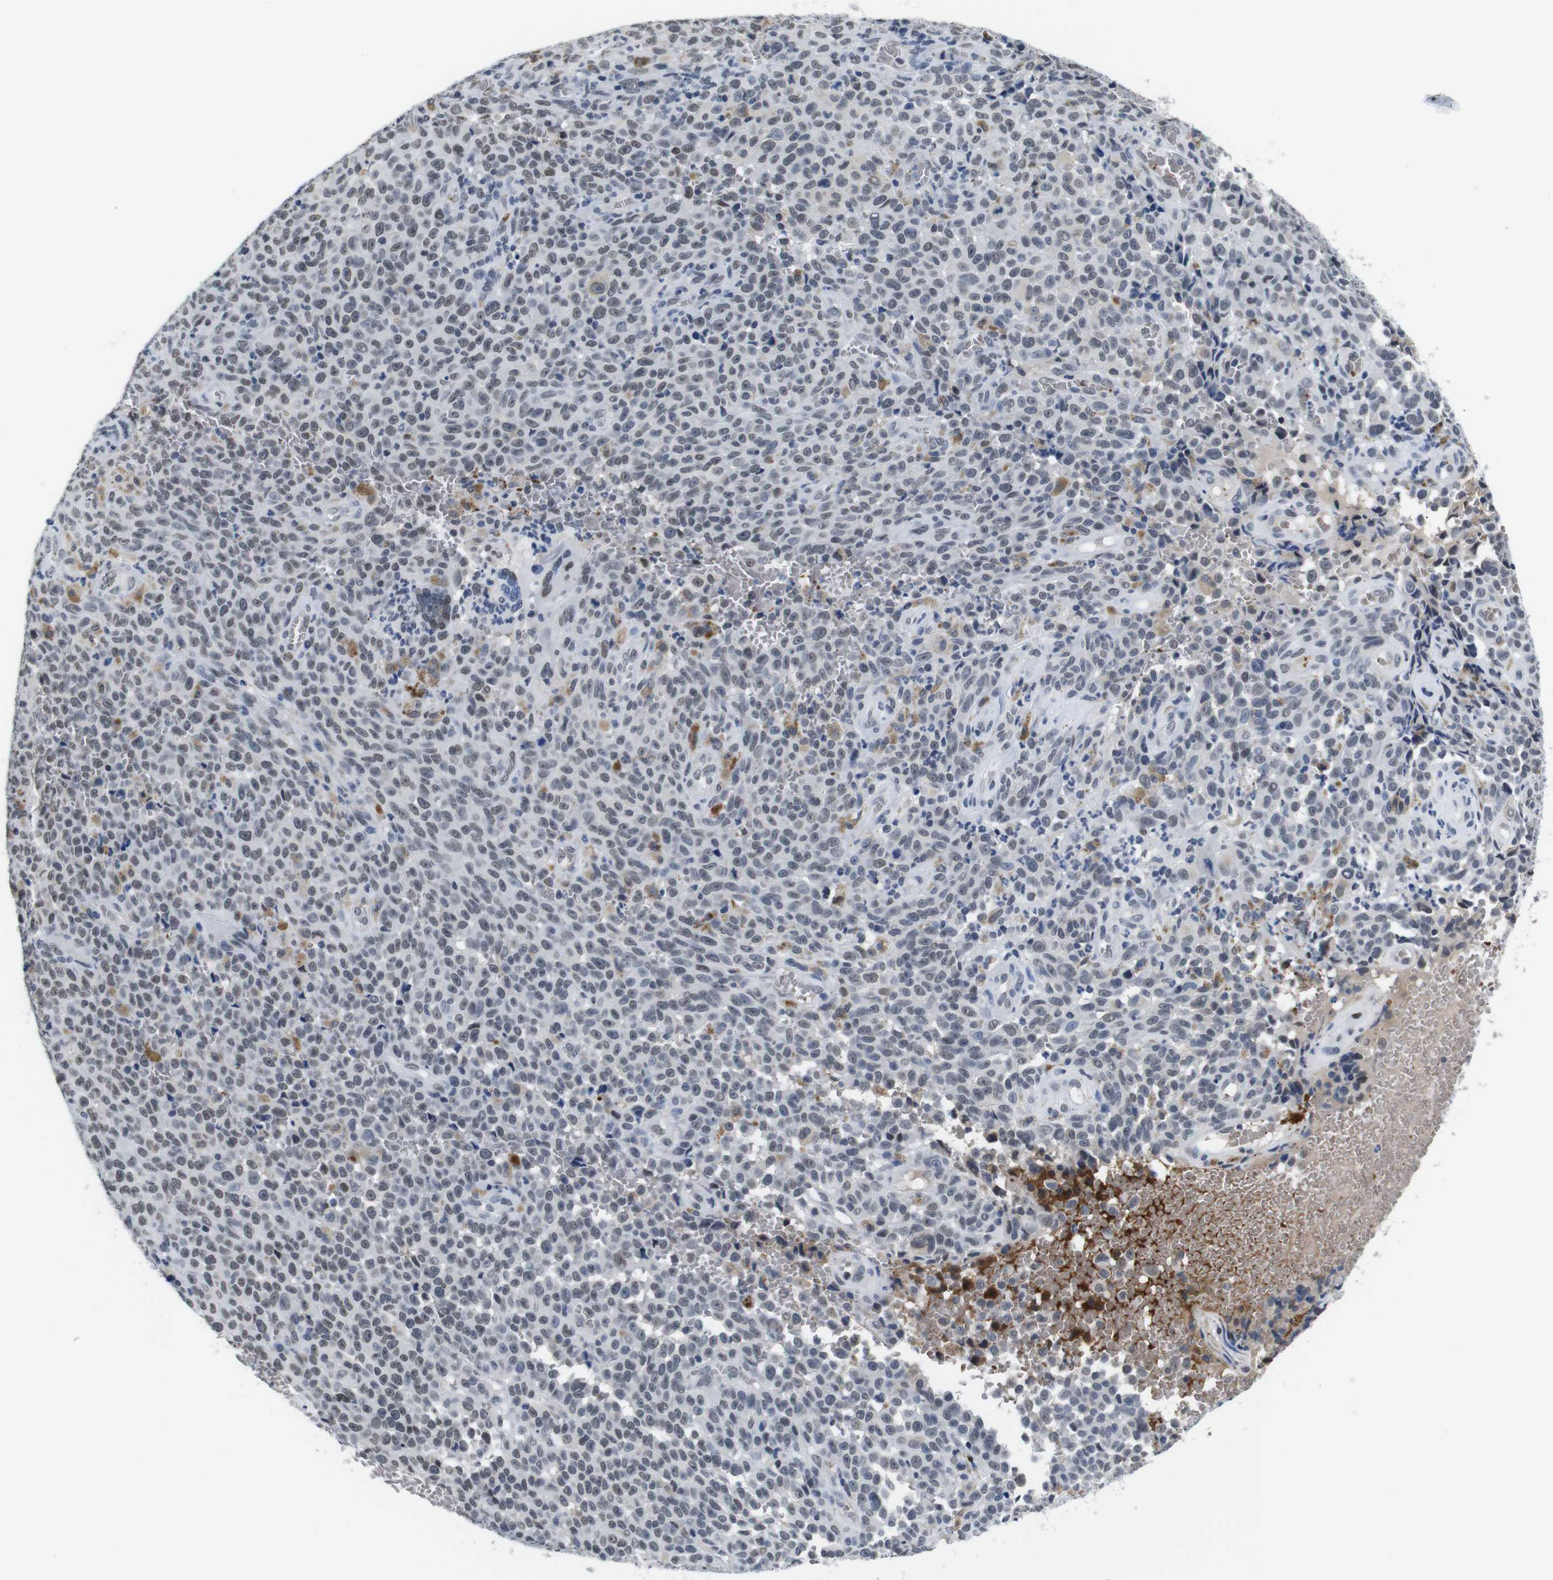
{"staining": {"intensity": "weak", "quantity": "<25%", "location": "nuclear"}, "tissue": "melanoma", "cell_type": "Tumor cells", "image_type": "cancer", "snomed": [{"axis": "morphology", "description": "Malignant melanoma, NOS"}, {"axis": "topography", "description": "Skin"}], "caption": "There is no significant staining in tumor cells of melanoma.", "gene": "ILDR2", "patient": {"sex": "female", "age": 82}}